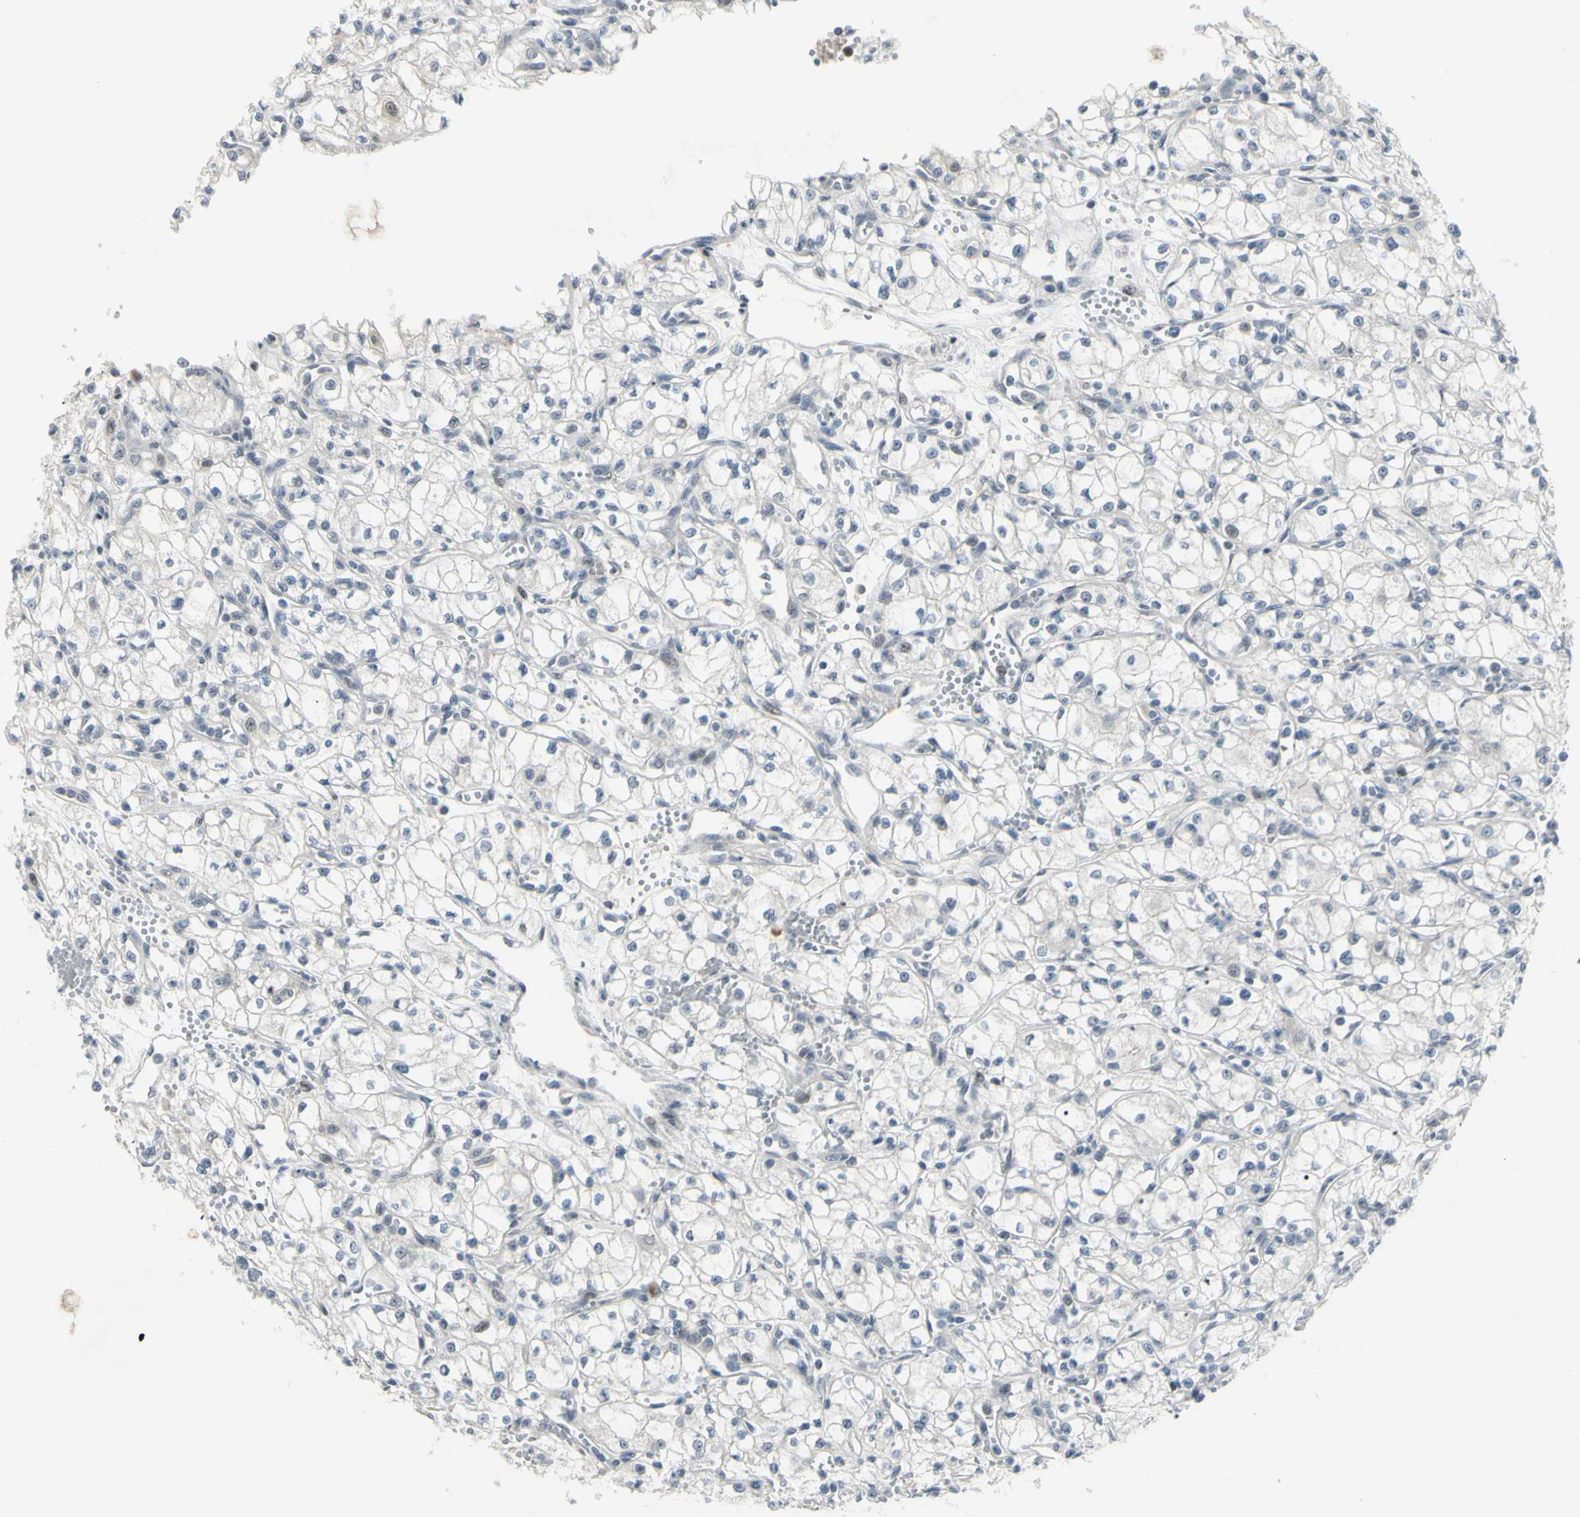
{"staining": {"intensity": "negative", "quantity": "none", "location": "none"}, "tissue": "renal cancer", "cell_type": "Tumor cells", "image_type": "cancer", "snomed": [{"axis": "morphology", "description": "Normal tissue, NOS"}, {"axis": "morphology", "description": "Adenocarcinoma, NOS"}, {"axis": "topography", "description": "Kidney"}], "caption": "A high-resolution histopathology image shows IHC staining of renal adenocarcinoma, which demonstrates no significant expression in tumor cells.", "gene": "ETNK1", "patient": {"sex": "male", "age": 59}}